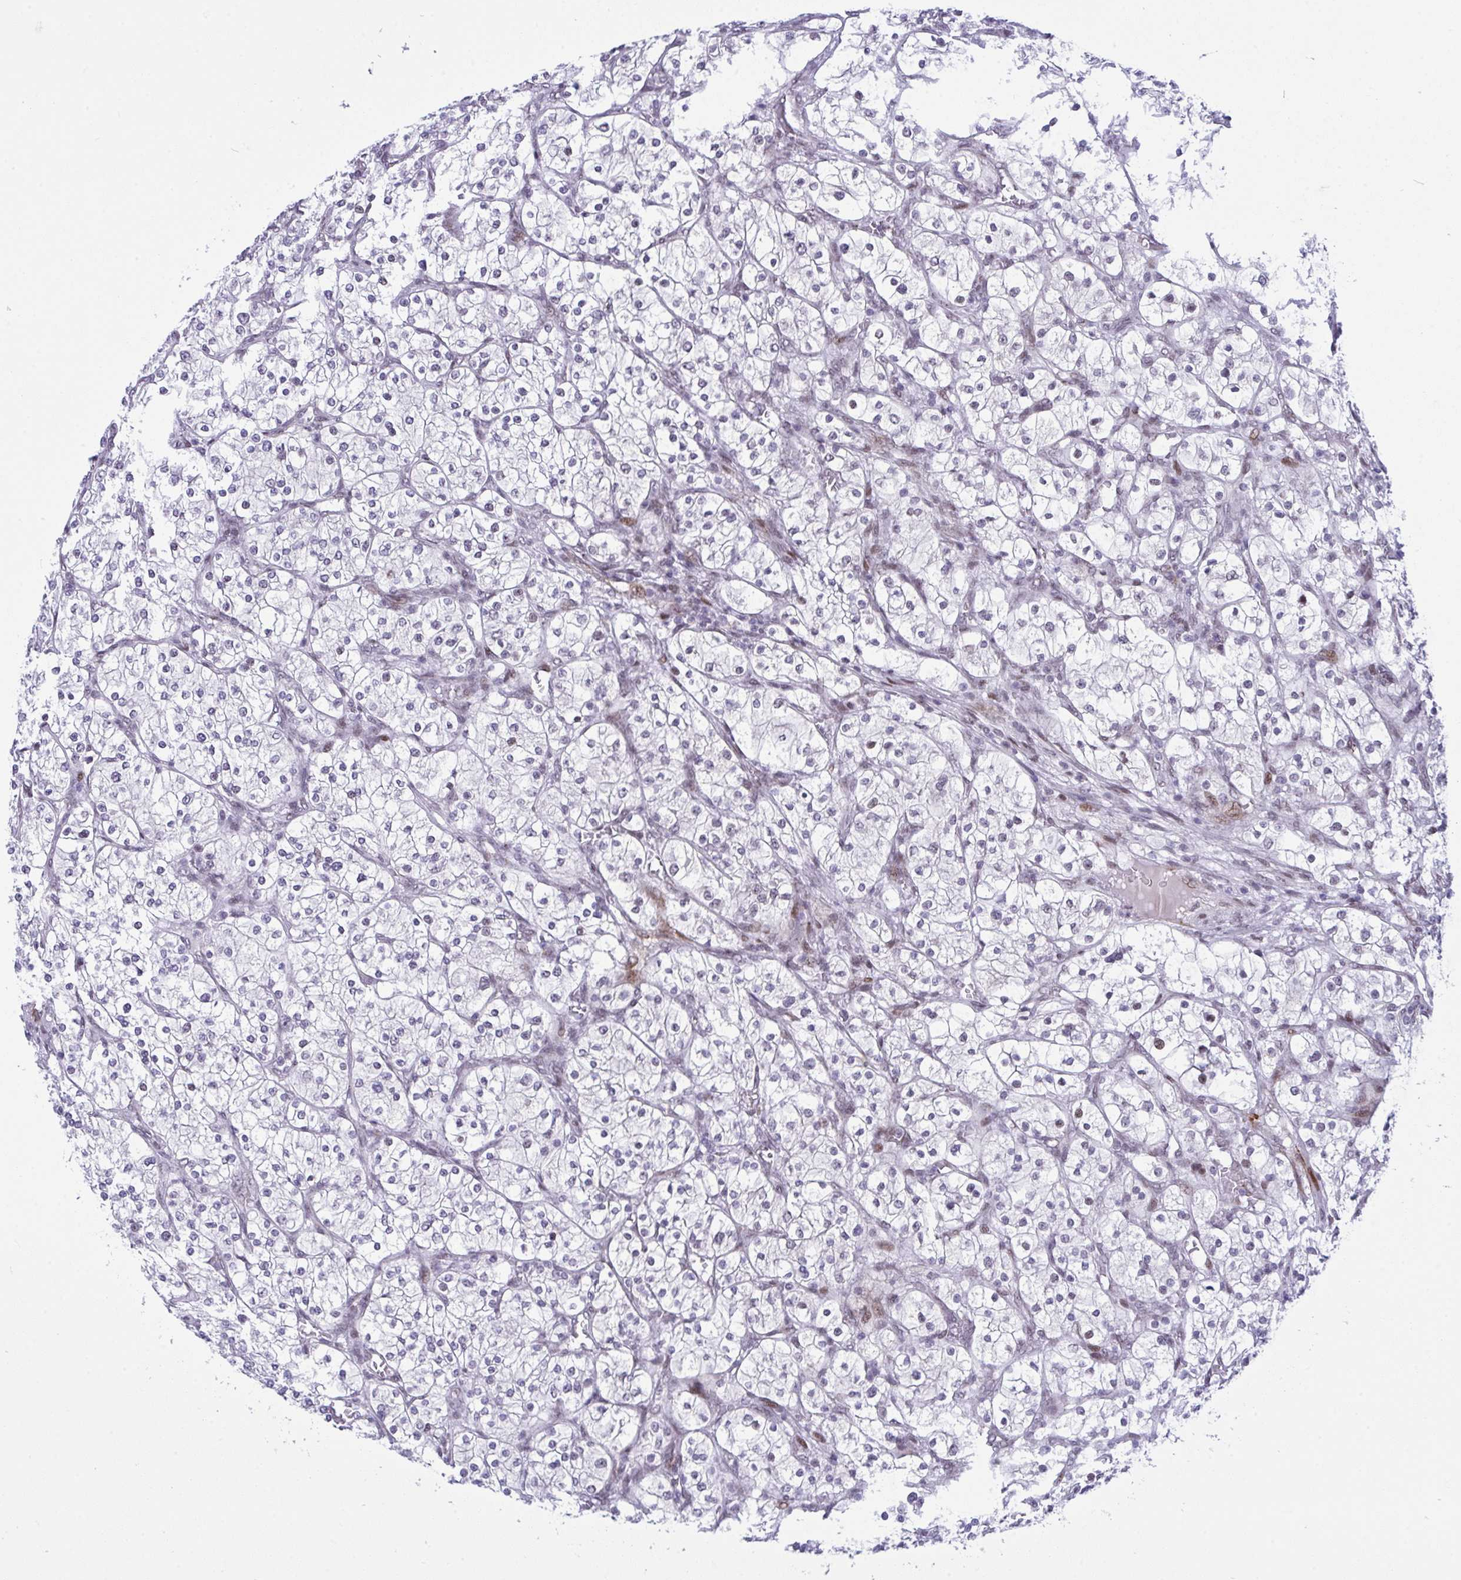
{"staining": {"intensity": "negative", "quantity": "none", "location": "none"}, "tissue": "renal cancer", "cell_type": "Tumor cells", "image_type": "cancer", "snomed": [{"axis": "morphology", "description": "Adenocarcinoma, NOS"}, {"axis": "topography", "description": "Kidney"}], "caption": "Immunohistochemistry of renal cancer reveals no staining in tumor cells.", "gene": "ZFHX3", "patient": {"sex": "male", "age": 80}}